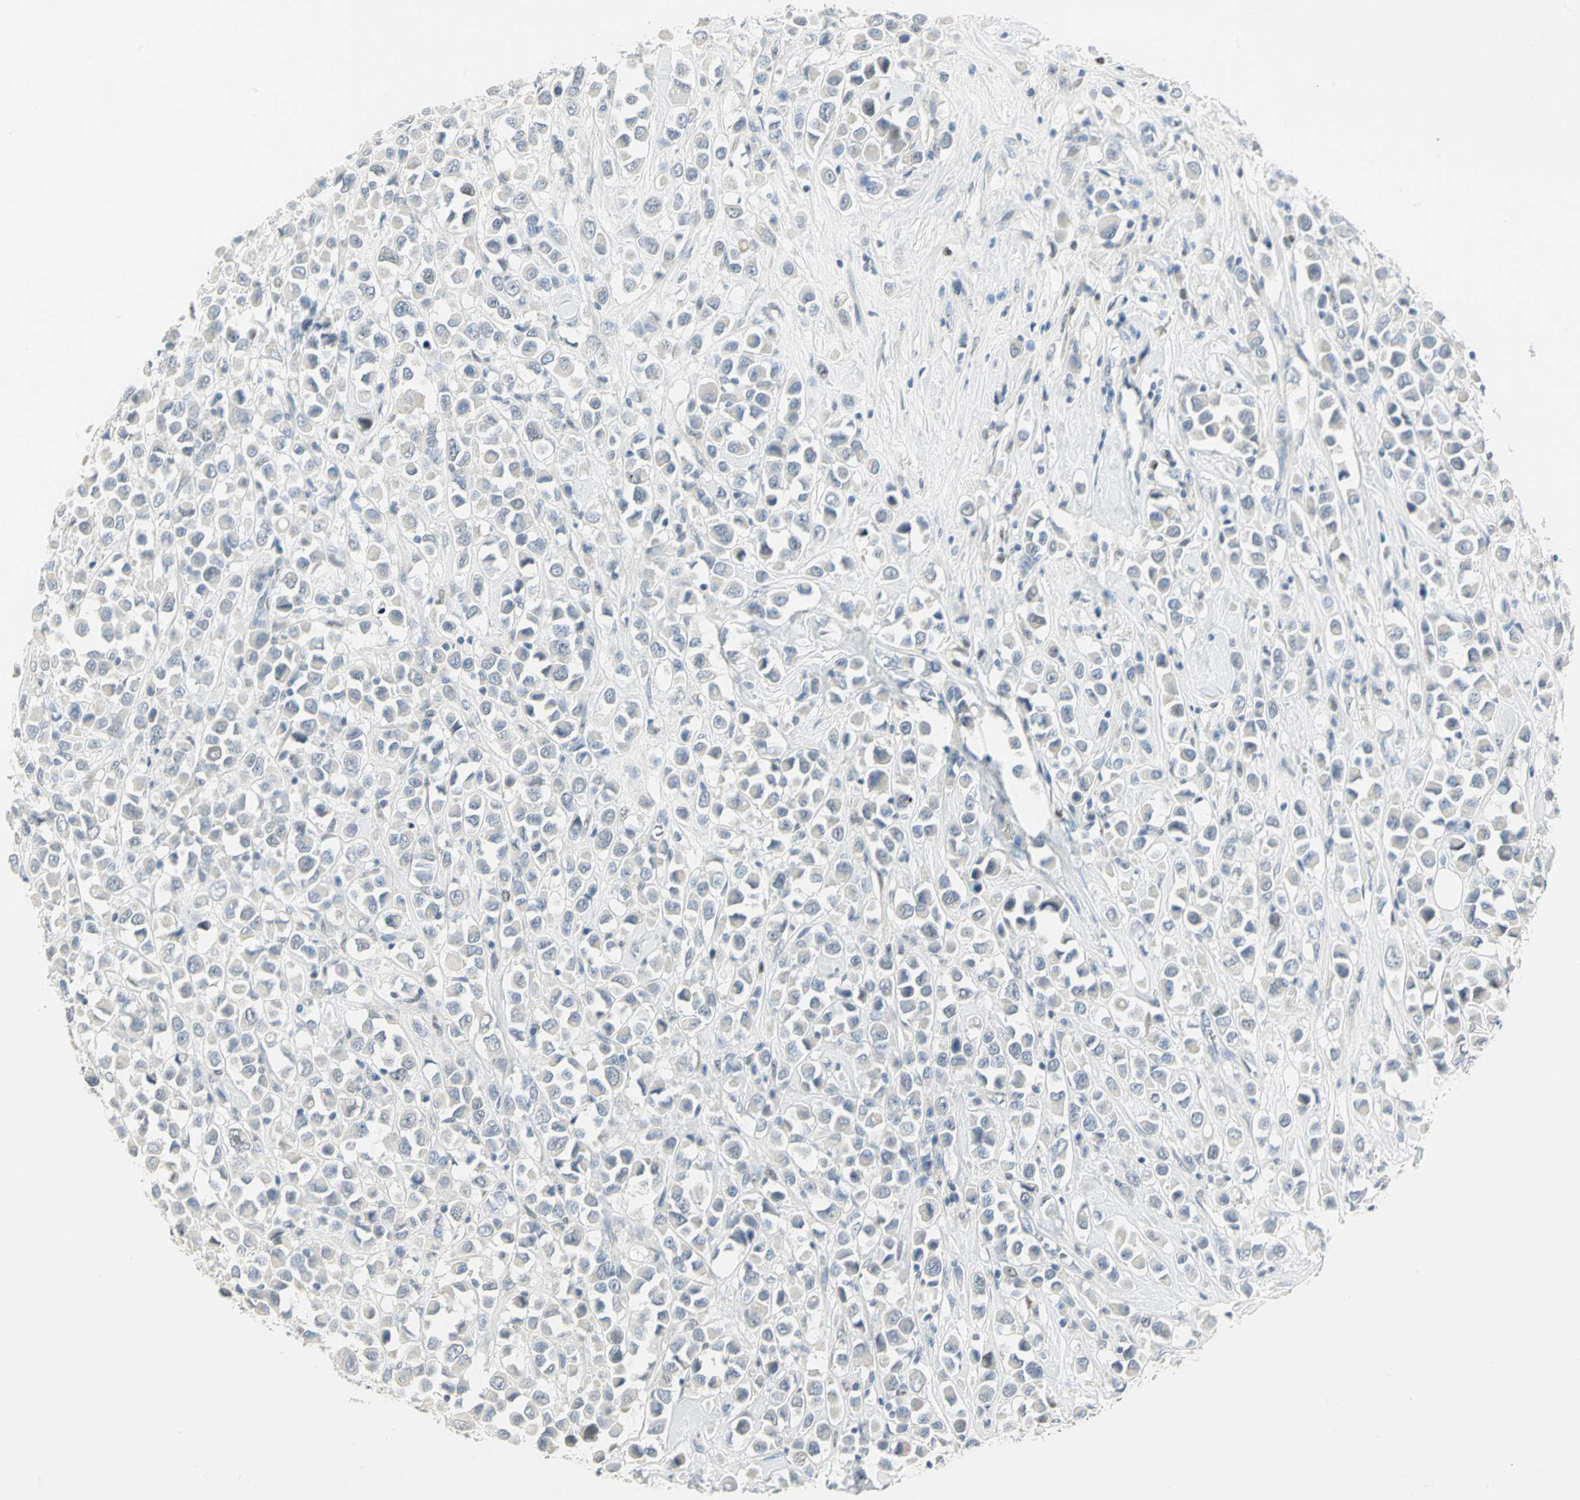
{"staining": {"intensity": "negative", "quantity": "none", "location": "none"}, "tissue": "breast cancer", "cell_type": "Tumor cells", "image_type": "cancer", "snomed": [{"axis": "morphology", "description": "Duct carcinoma"}, {"axis": "topography", "description": "Breast"}], "caption": "Protein analysis of breast cancer reveals no significant staining in tumor cells.", "gene": "BCL6", "patient": {"sex": "female", "age": 61}}